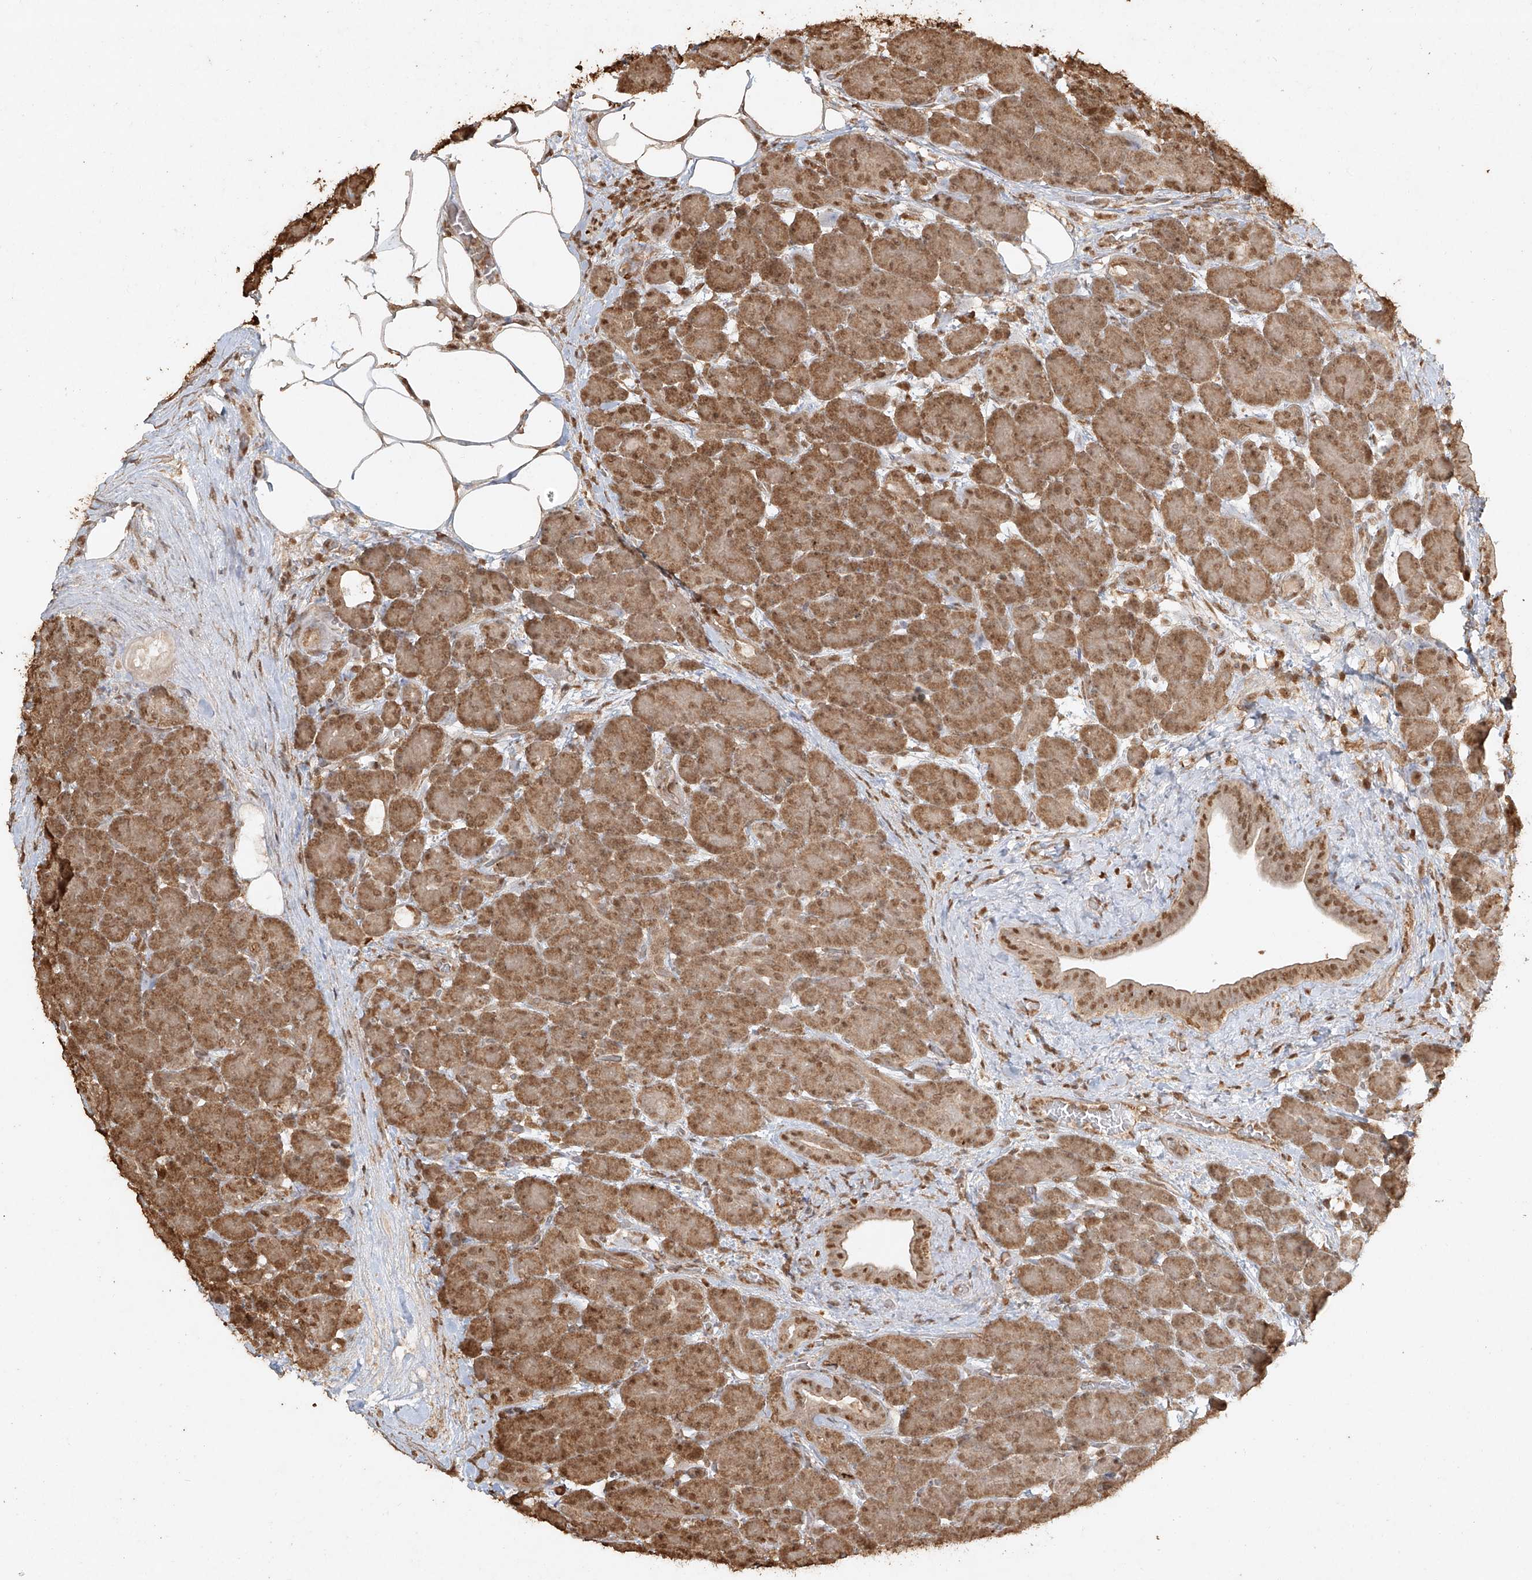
{"staining": {"intensity": "moderate", "quantity": ">75%", "location": "cytoplasmic/membranous,nuclear"}, "tissue": "pancreas", "cell_type": "Exocrine glandular cells", "image_type": "normal", "snomed": [{"axis": "morphology", "description": "Normal tissue, NOS"}, {"axis": "topography", "description": "Pancreas"}], "caption": "Exocrine glandular cells reveal moderate cytoplasmic/membranous,nuclear staining in approximately >75% of cells in unremarkable pancreas.", "gene": "TIGAR", "patient": {"sex": "male", "age": 63}}